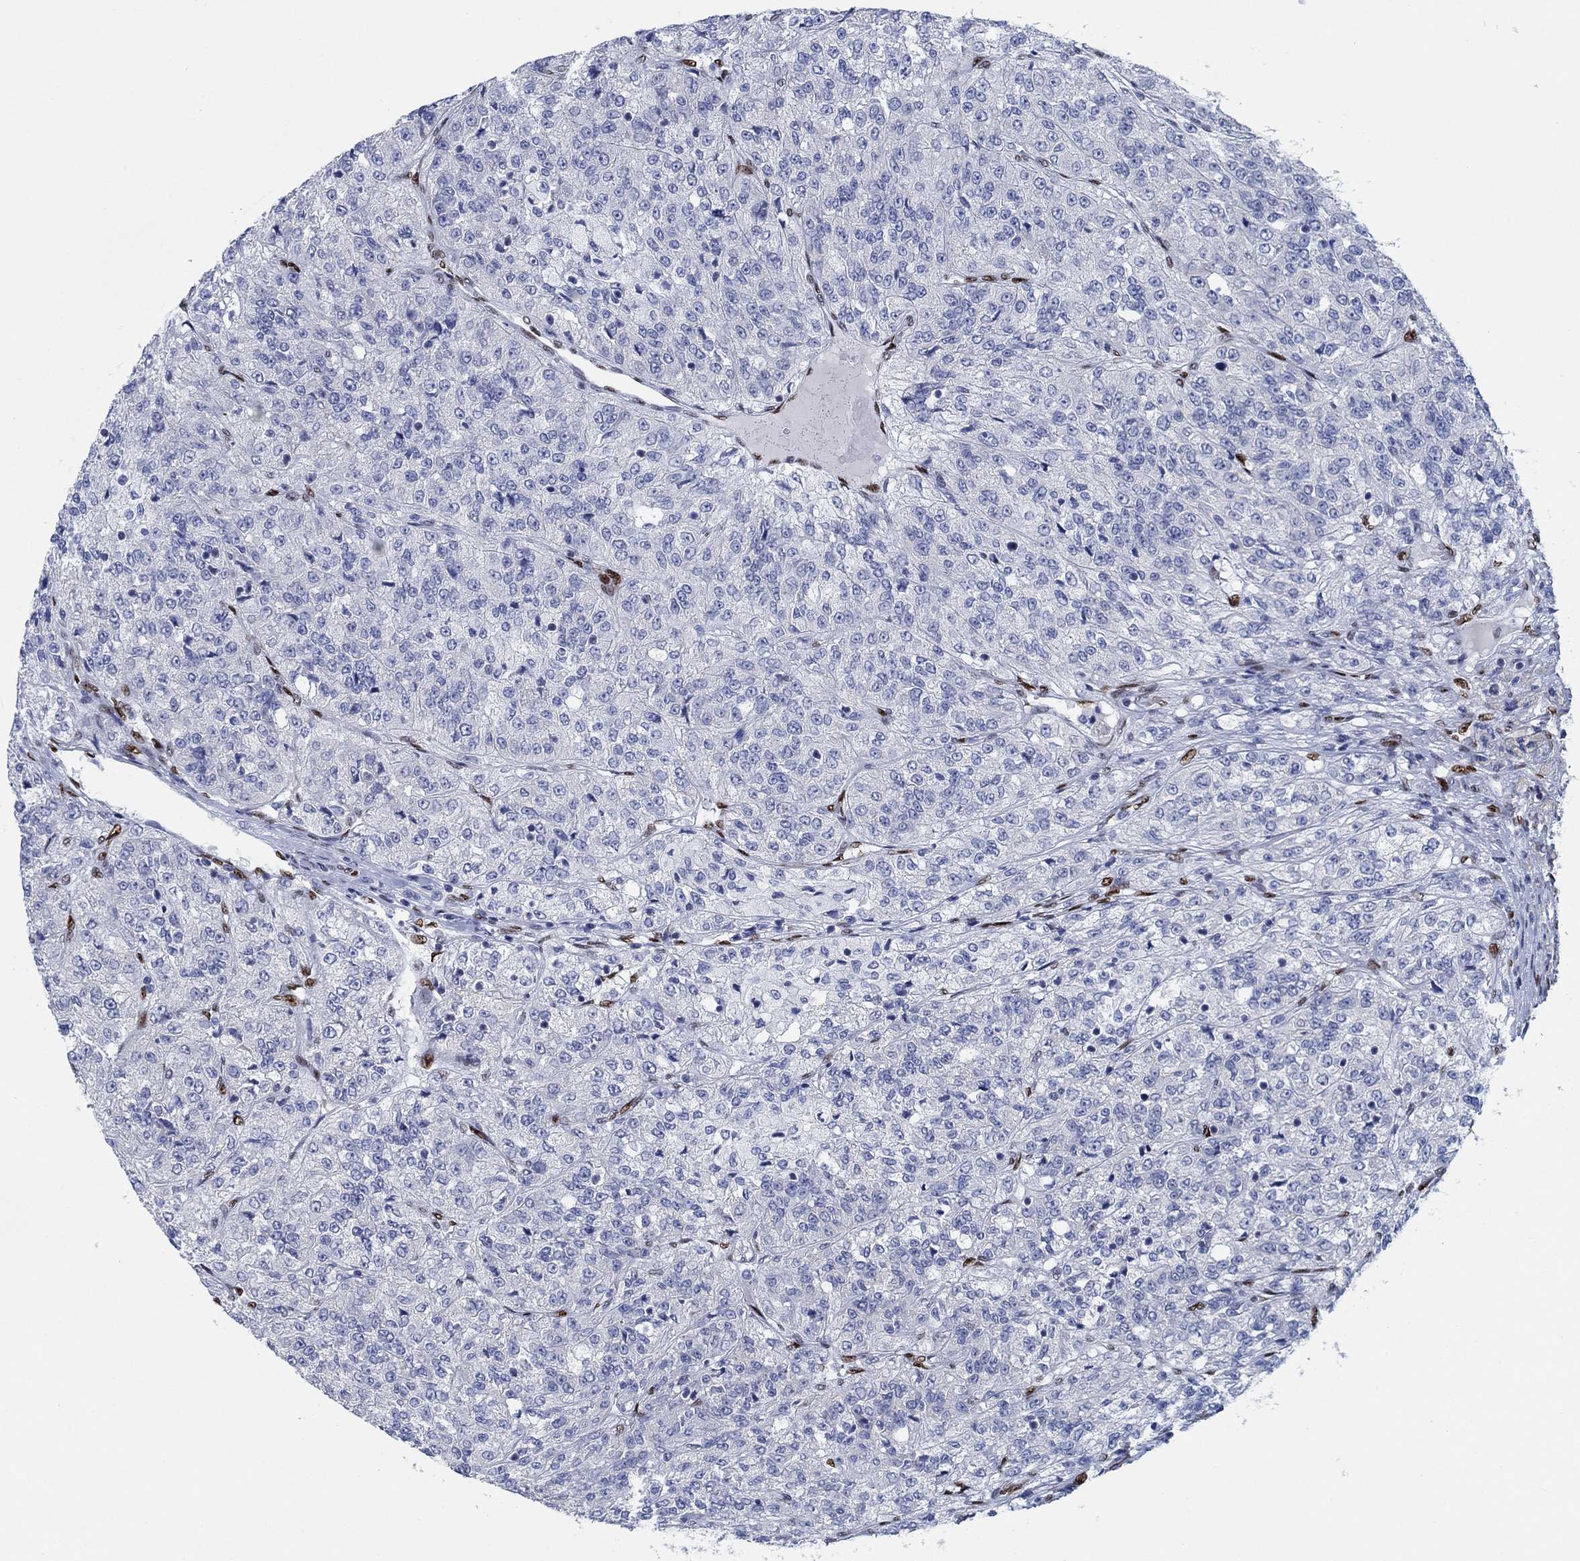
{"staining": {"intensity": "negative", "quantity": "none", "location": "none"}, "tissue": "renal cancer", "cell_type": "Tumor cells", "image_type": "cancer", "snomed": [{"axis": "morphology", "description": "Adenocarcinoma, NOS"}, {"axis": "topography", "description": "Kidney"}], "caption": "IHC of renal cancer (adenocarcinoma) exhibits no staining in tumor cells.", "gene": "ZEB1", "patient": {"sex": "female", "age": 63}}